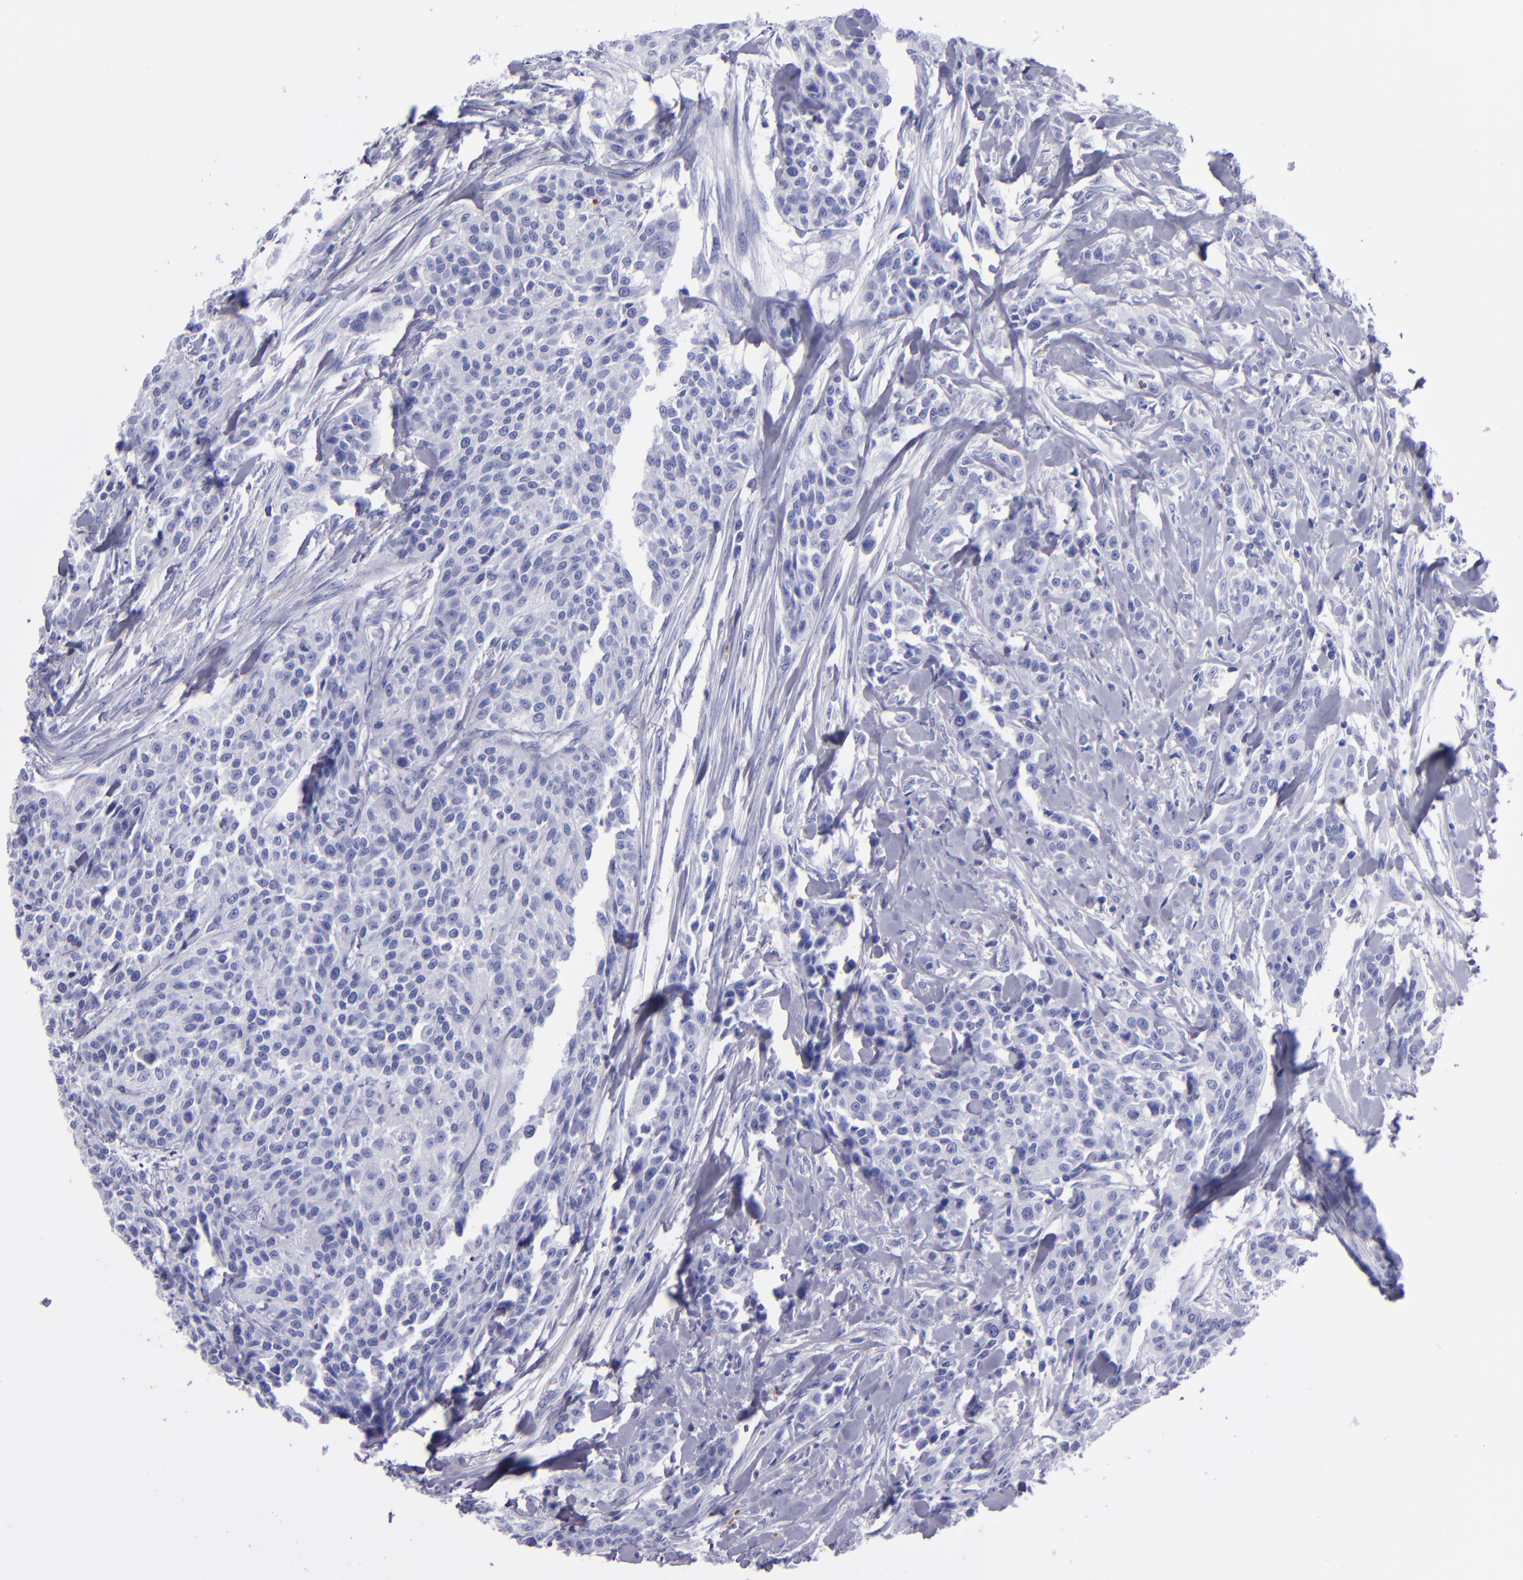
{"staining": {"intensity": "negative", "quantity": "none", "location": "none"}, "tissue": "urothelial cancer", "cell_type": "Tumor cells", "image_type": "cancer", "snomed": [{"axis": "morphology", "description": "Urothelial carcinoma, High grade"}, {"axis": "topography", "description": "Urinary bladder"}], "caption": "This is an immunohistochemistry histopathology image of urothelial carcinoma (high-grade). There is no positivity in tumor cells.", "gene": "CR1", "patient": {"sex": "male", "age": 56}}